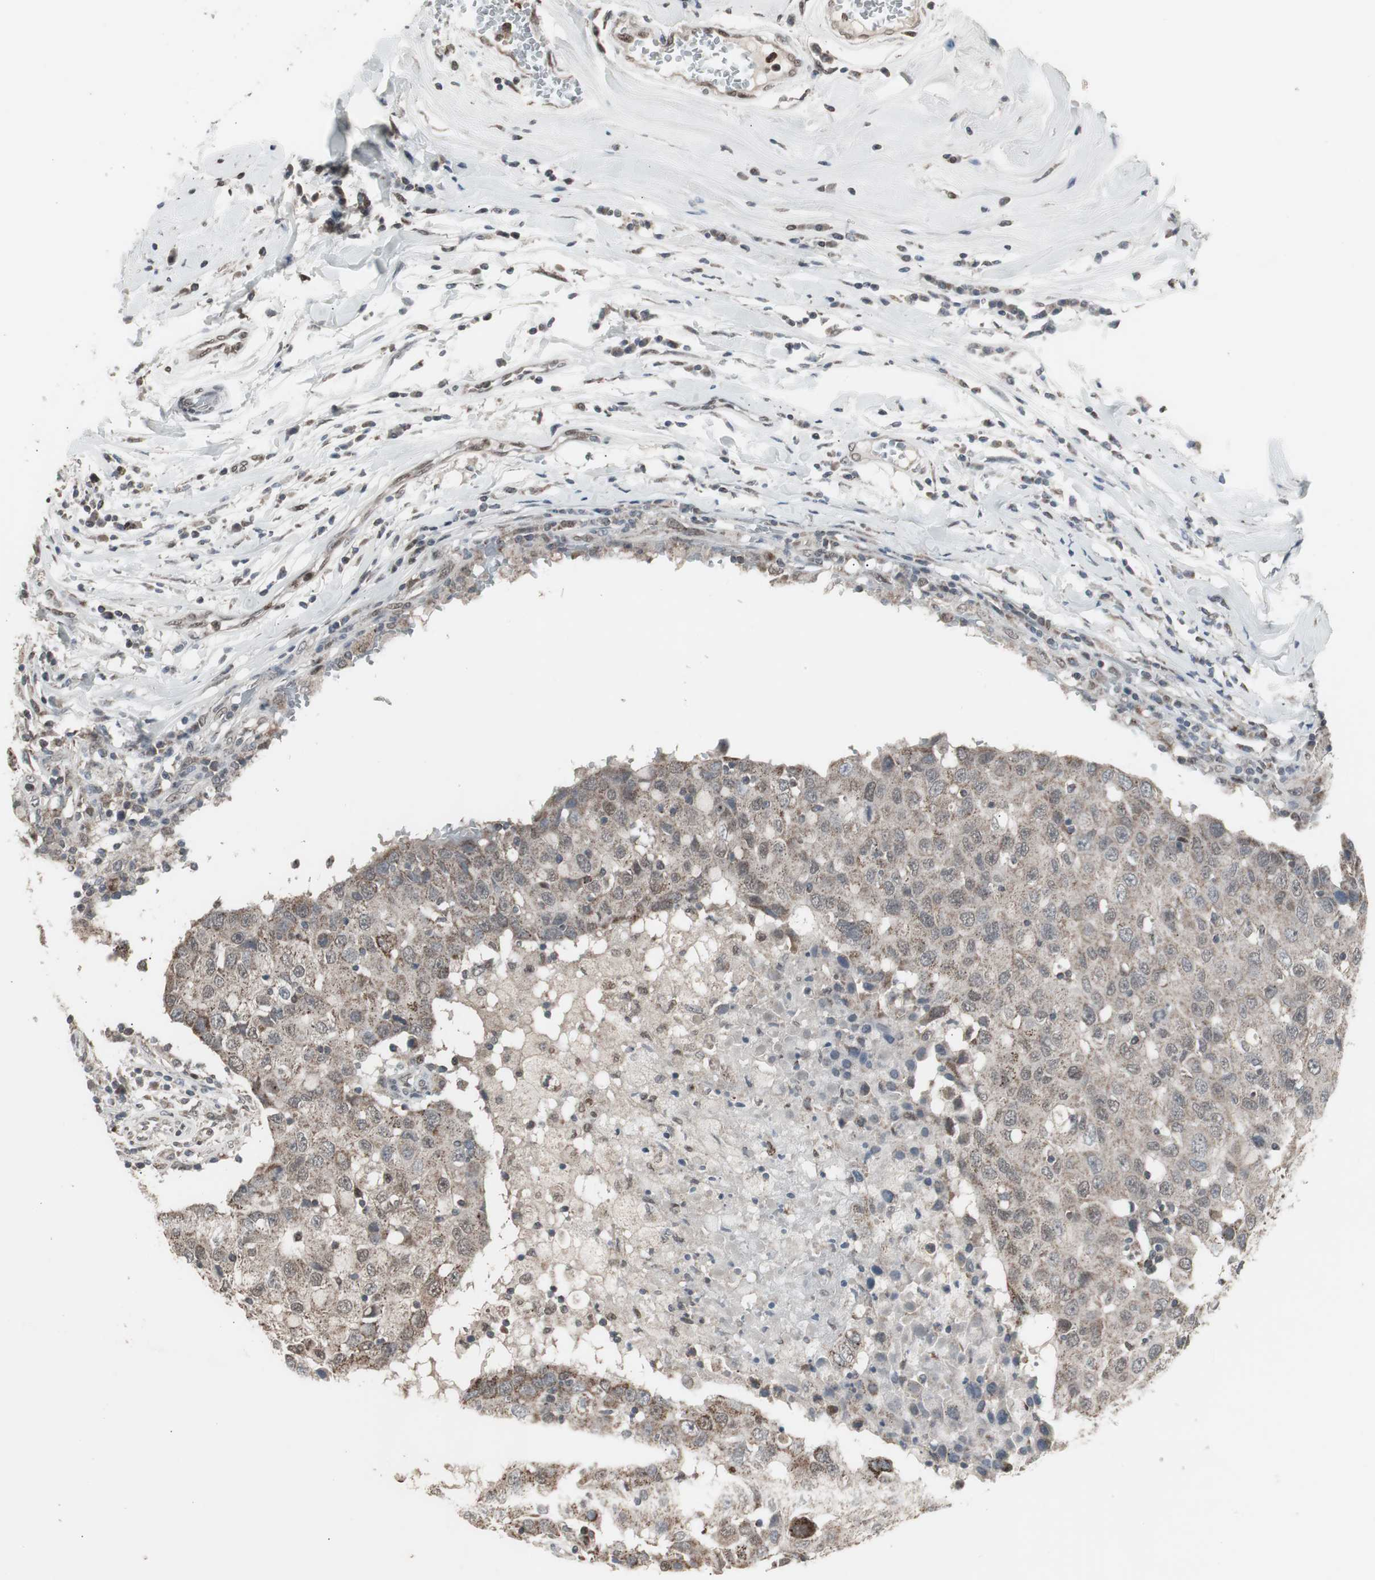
{"staining": {"intensity": "weak", "quantity": "25%-75%", "location": "cytoplasmic/membranous,nuclear"}, "tissue": "breast cancer", "cell_type": "Tumor cells", "image_type": "cancer", "snomed": [{"axis": "morphology", "description": "Duct carcinoma"}, {"axis": "topography", "description": "Breast"}], "caption": "Weak cytoplasmic/membranous and nuclear staining for a protein is appreciated in about 25%-75% of tumor cells of breast cancer (infiltrating ductal carcinoma) using immunohistochemistry (IHC).", "gene": "RXRA", "patient": {"sex": "female", "age": 27}}